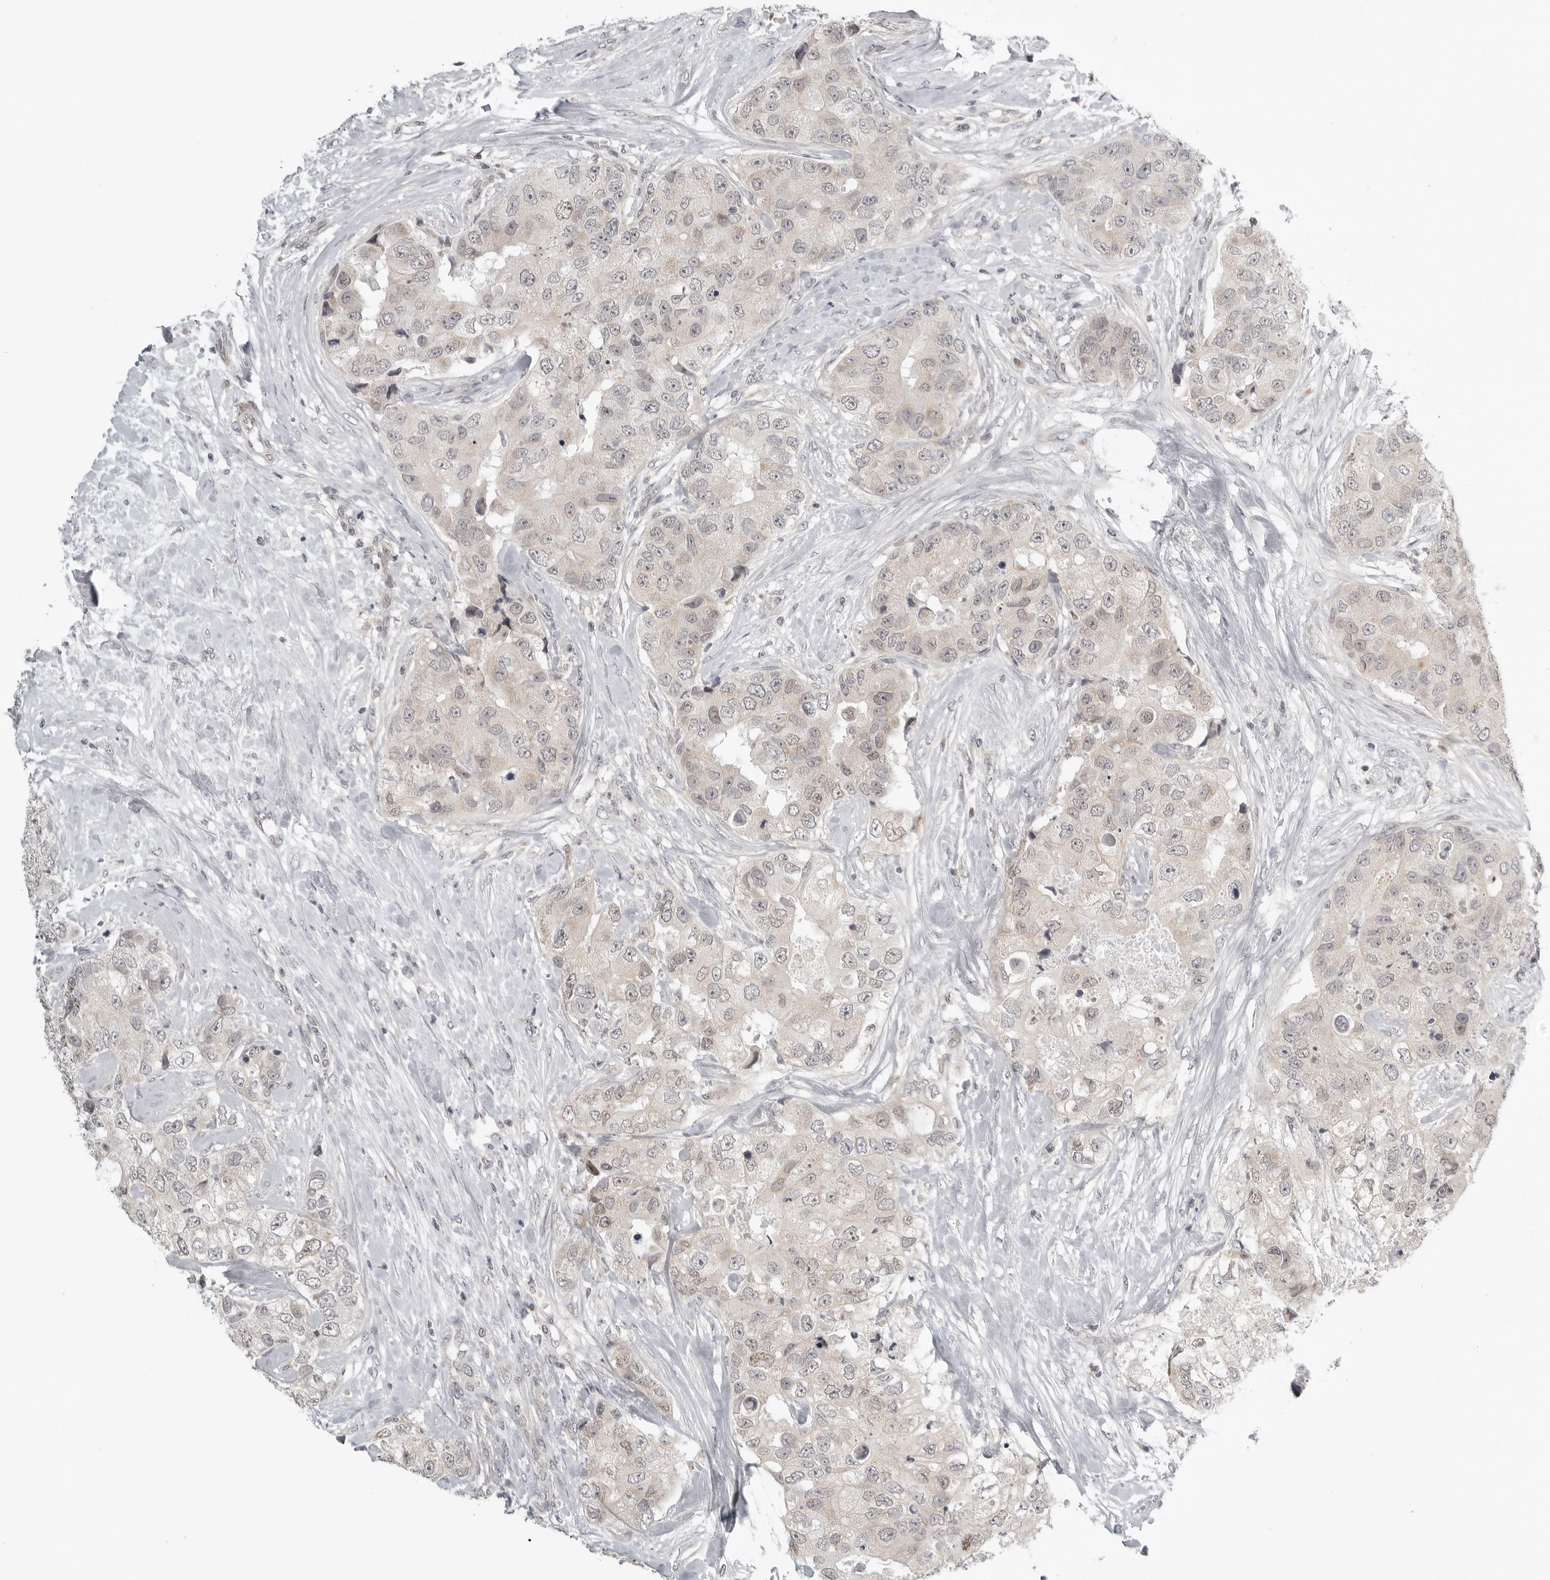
{"staining": {"intensity": "negative", "quantity": "none", "location": "none"}, "tissue": "breast cancer", "cell_type": "Tumor cells", "image_type": "cancer", "snomed": [{"axis": "morphology", "description": "Duct carcinoma"}, {"axis": "topography", "description": "Breast"}], "caption": "A histopathology image of breast cancer stained for a protein reveals no brown staining in tumor cells.", "gene": "TUT4", "patient": {"sex": "female", "age": 62}}